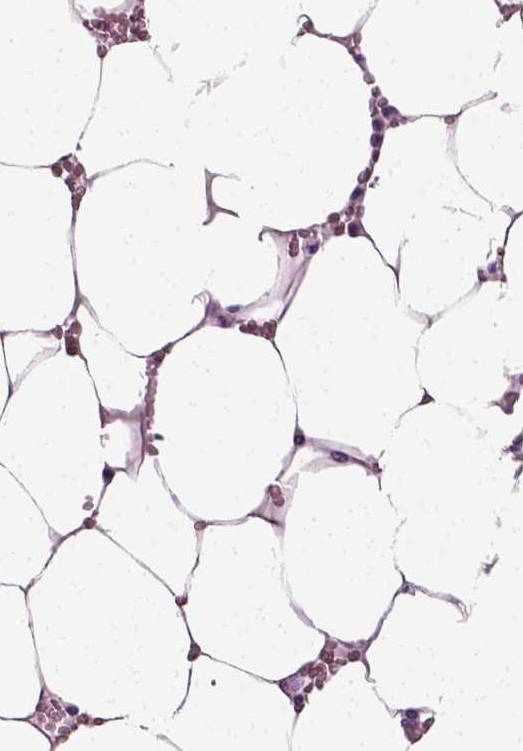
{"staining": {"intensity": "negative", "quantity": "none", "location": "none"}, "tissue": "bone marrow", "cell_type": "Hematopoietic cells", "image_type": "normal", "snomed": [{"axis": "morphology", "description": "Normal tissue, NOS"}, {"axis": "topography", "description": "Bone marrow"}], "caption": "Immunohistochemistry histopathology image of benign human bone marrow stained for a protein (brown), which demonstrates no staining in hematopoietic cells.", "gene": "SPATA31E1", "patient": {"sex": "female", "age": 52}}